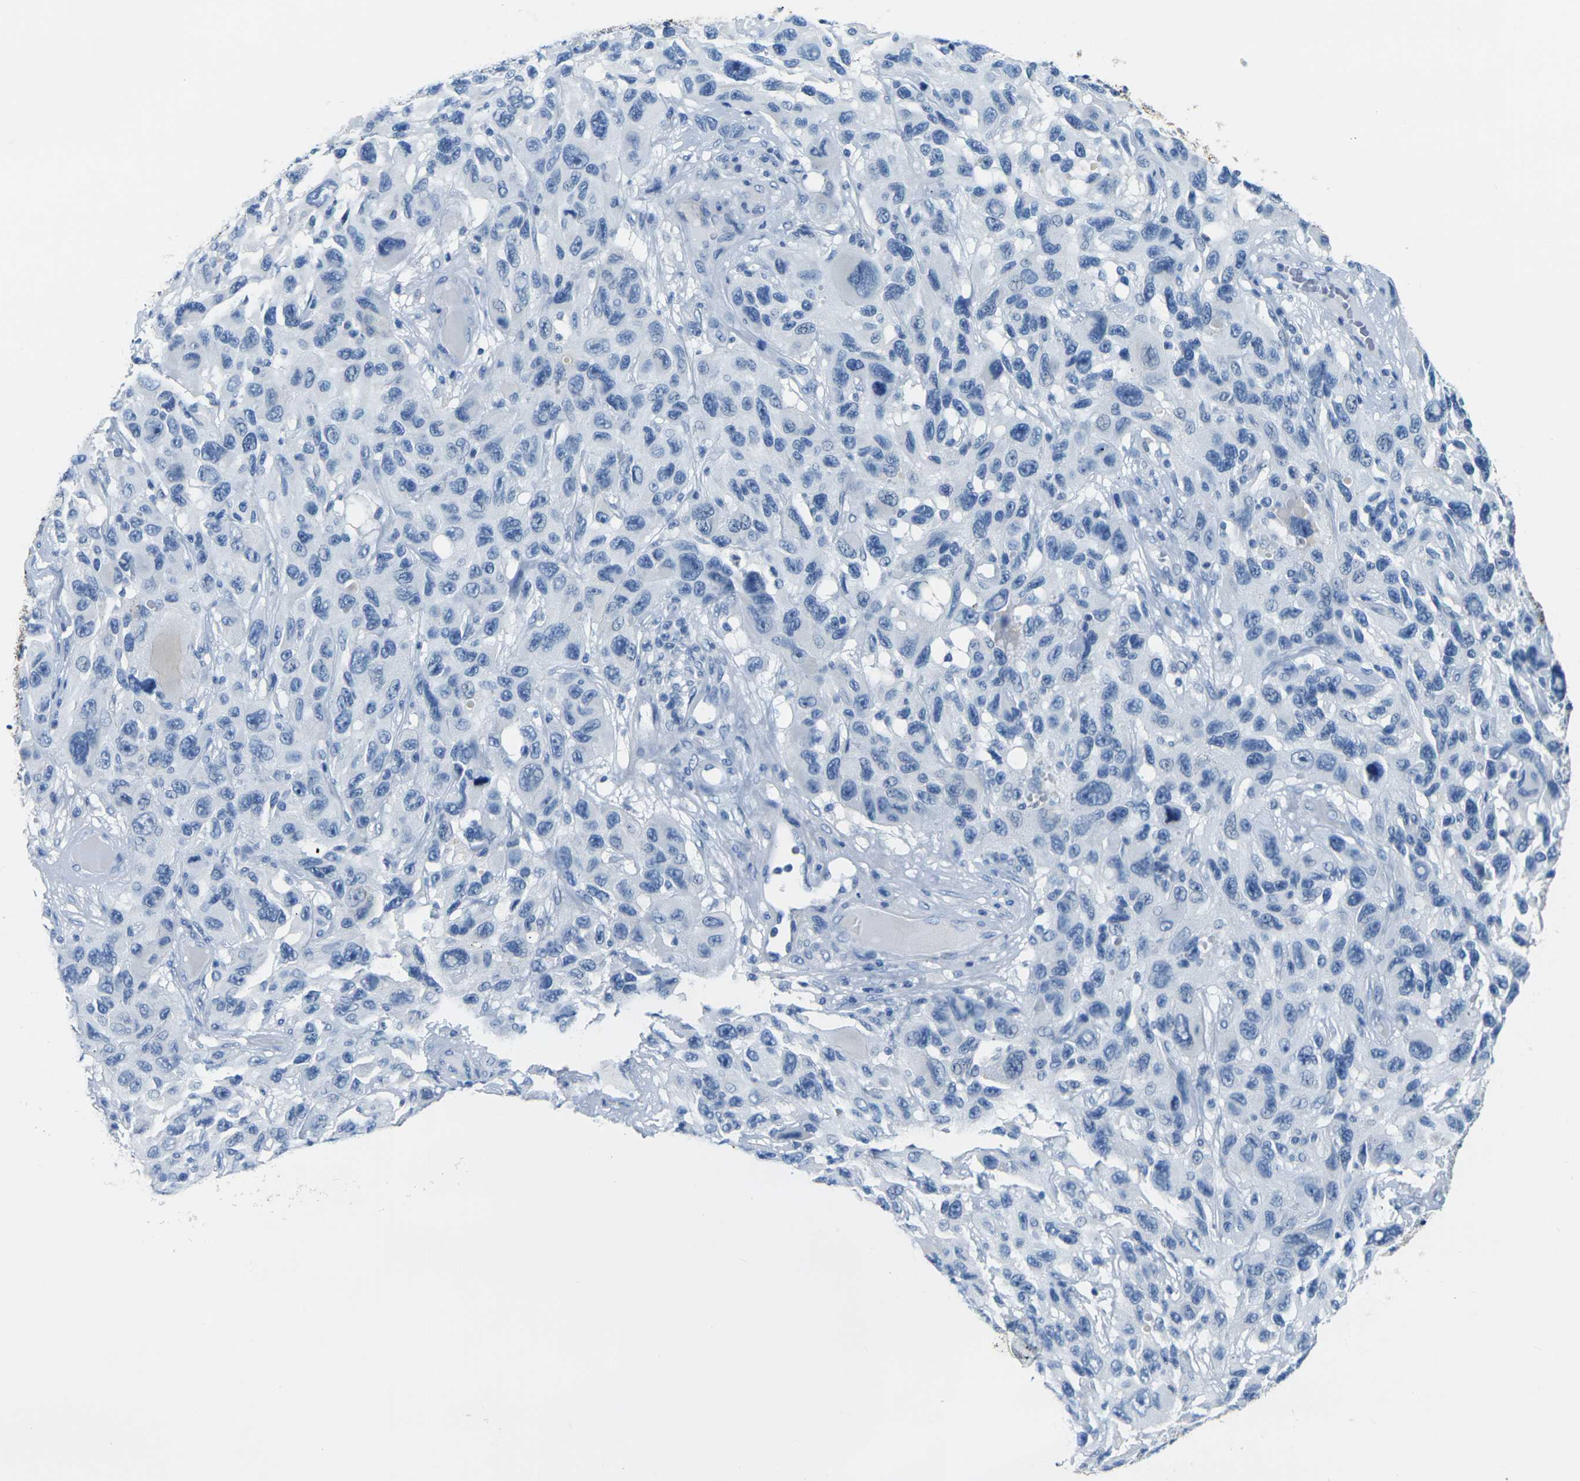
{"staining": {"intensity": "negative", "quantity": "none", "location": "none"}, "tissue": "melanoma", "cell_type": "Tumor cells", "image_type": "cancer", "snomed": [{"axis": "morphology", "description": "Malignant melanoma, NOS"}, {"axis": "topography", "description": "Skin"}], "caption": "An image of malignant melanoma stained for a protein demonstrates no brown staining in tumor cells. The staining is performed using DAB (3,3'-diaminobenzidine) brown chromogen with nuclei counter-stained in using hematoxylin.", "gene": "CLDN7", "patient": {"sex": "male", "age": 53}}